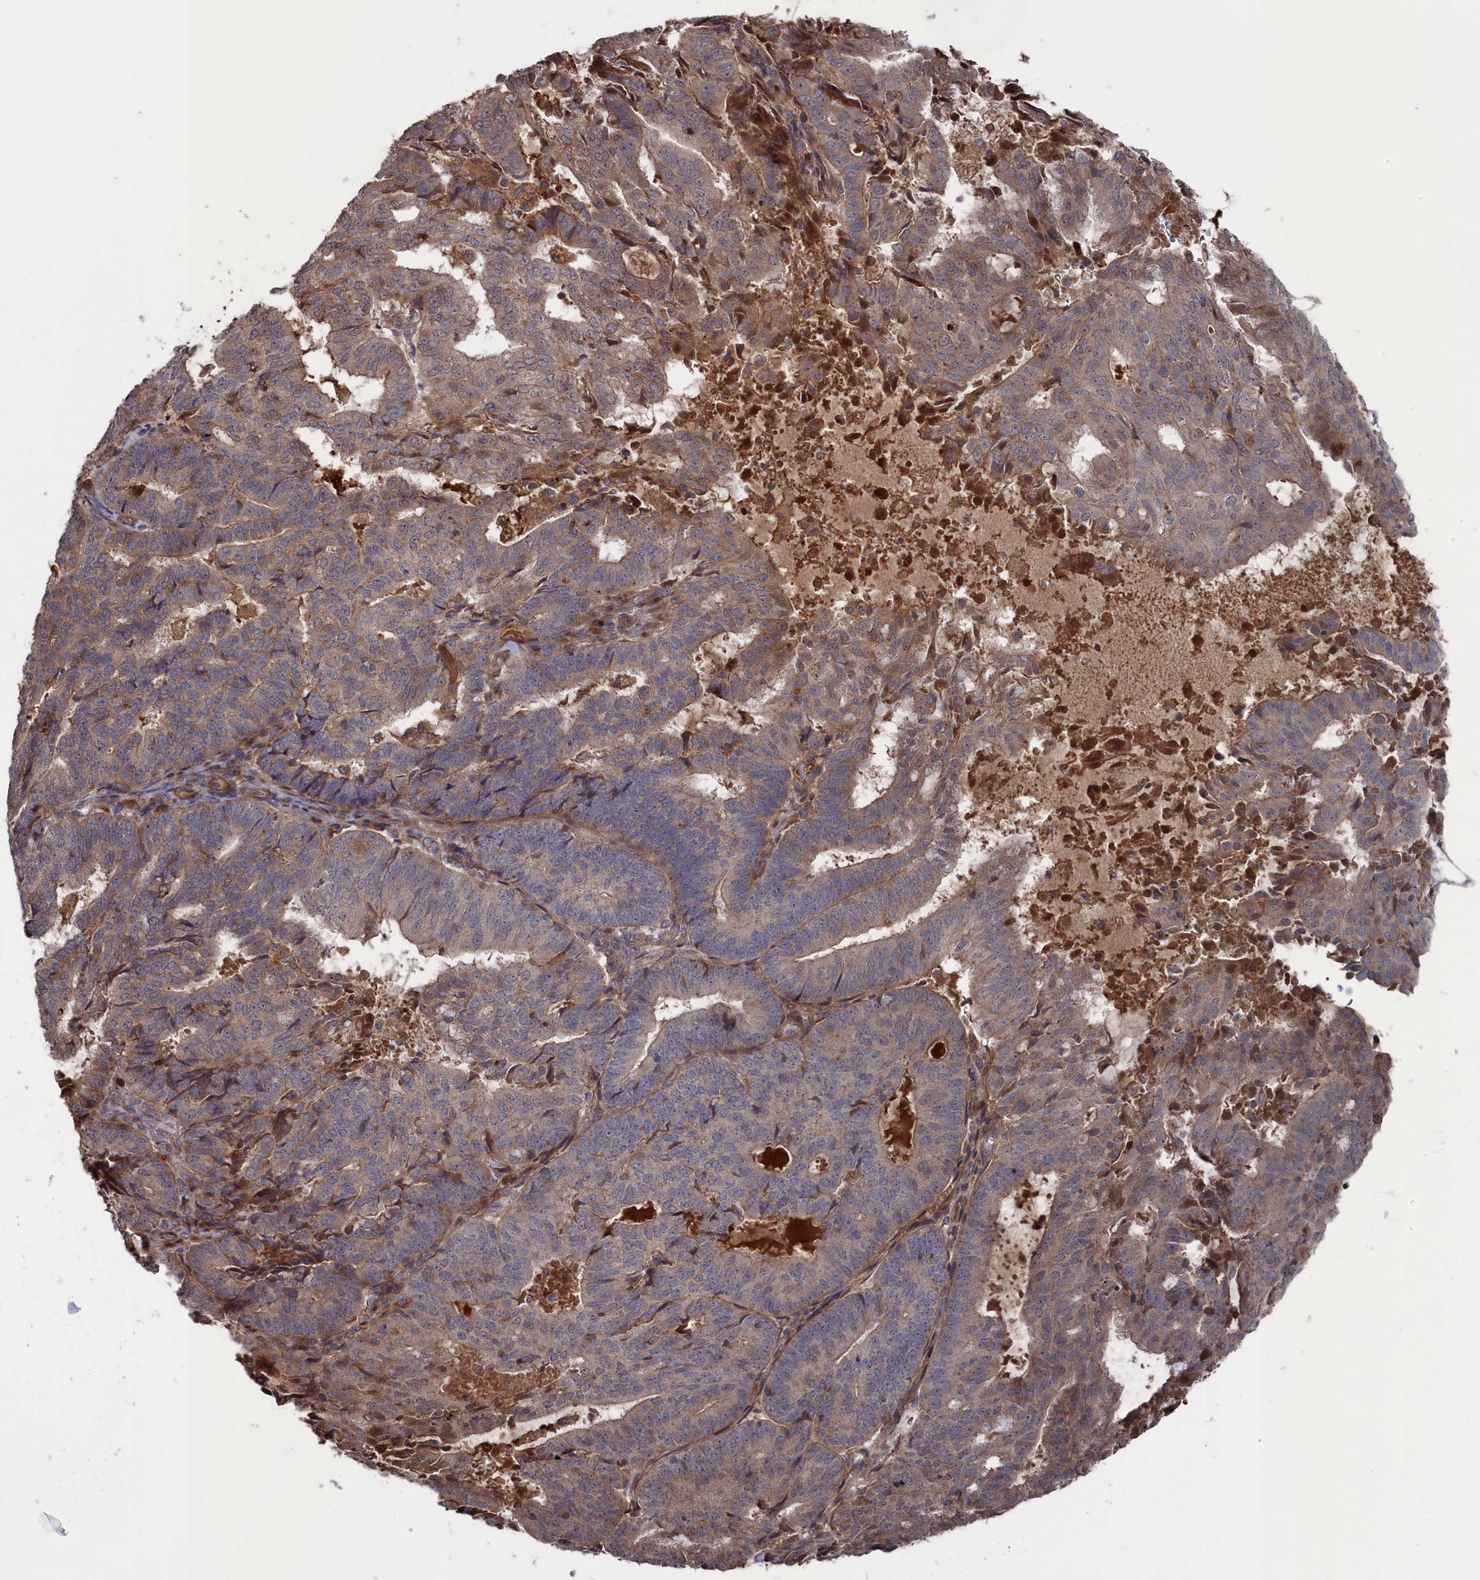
{"staining": {"intensity": "moderate", "quantity": "<25%", "location": "cytoplasmic/membranous"}, "tissue": "endometrial cancer", "cell_type": "Tumor cells", "image_type": "cancer", "snomed": [{"axis": "morphology", "description": "Adenocarcinoma, NOS"}, {"axis": "topography", "description": "Endometrium"}], "caption": "This image displays immunohistochemistry (IHC) staining of human endometrial adenocarcinoma, with low moderate cytoplasmic/membranous positivity in about <25% of tumor cells.", "gene": "PLA2G15", "patient": {"sex": "female", "age": 70}}